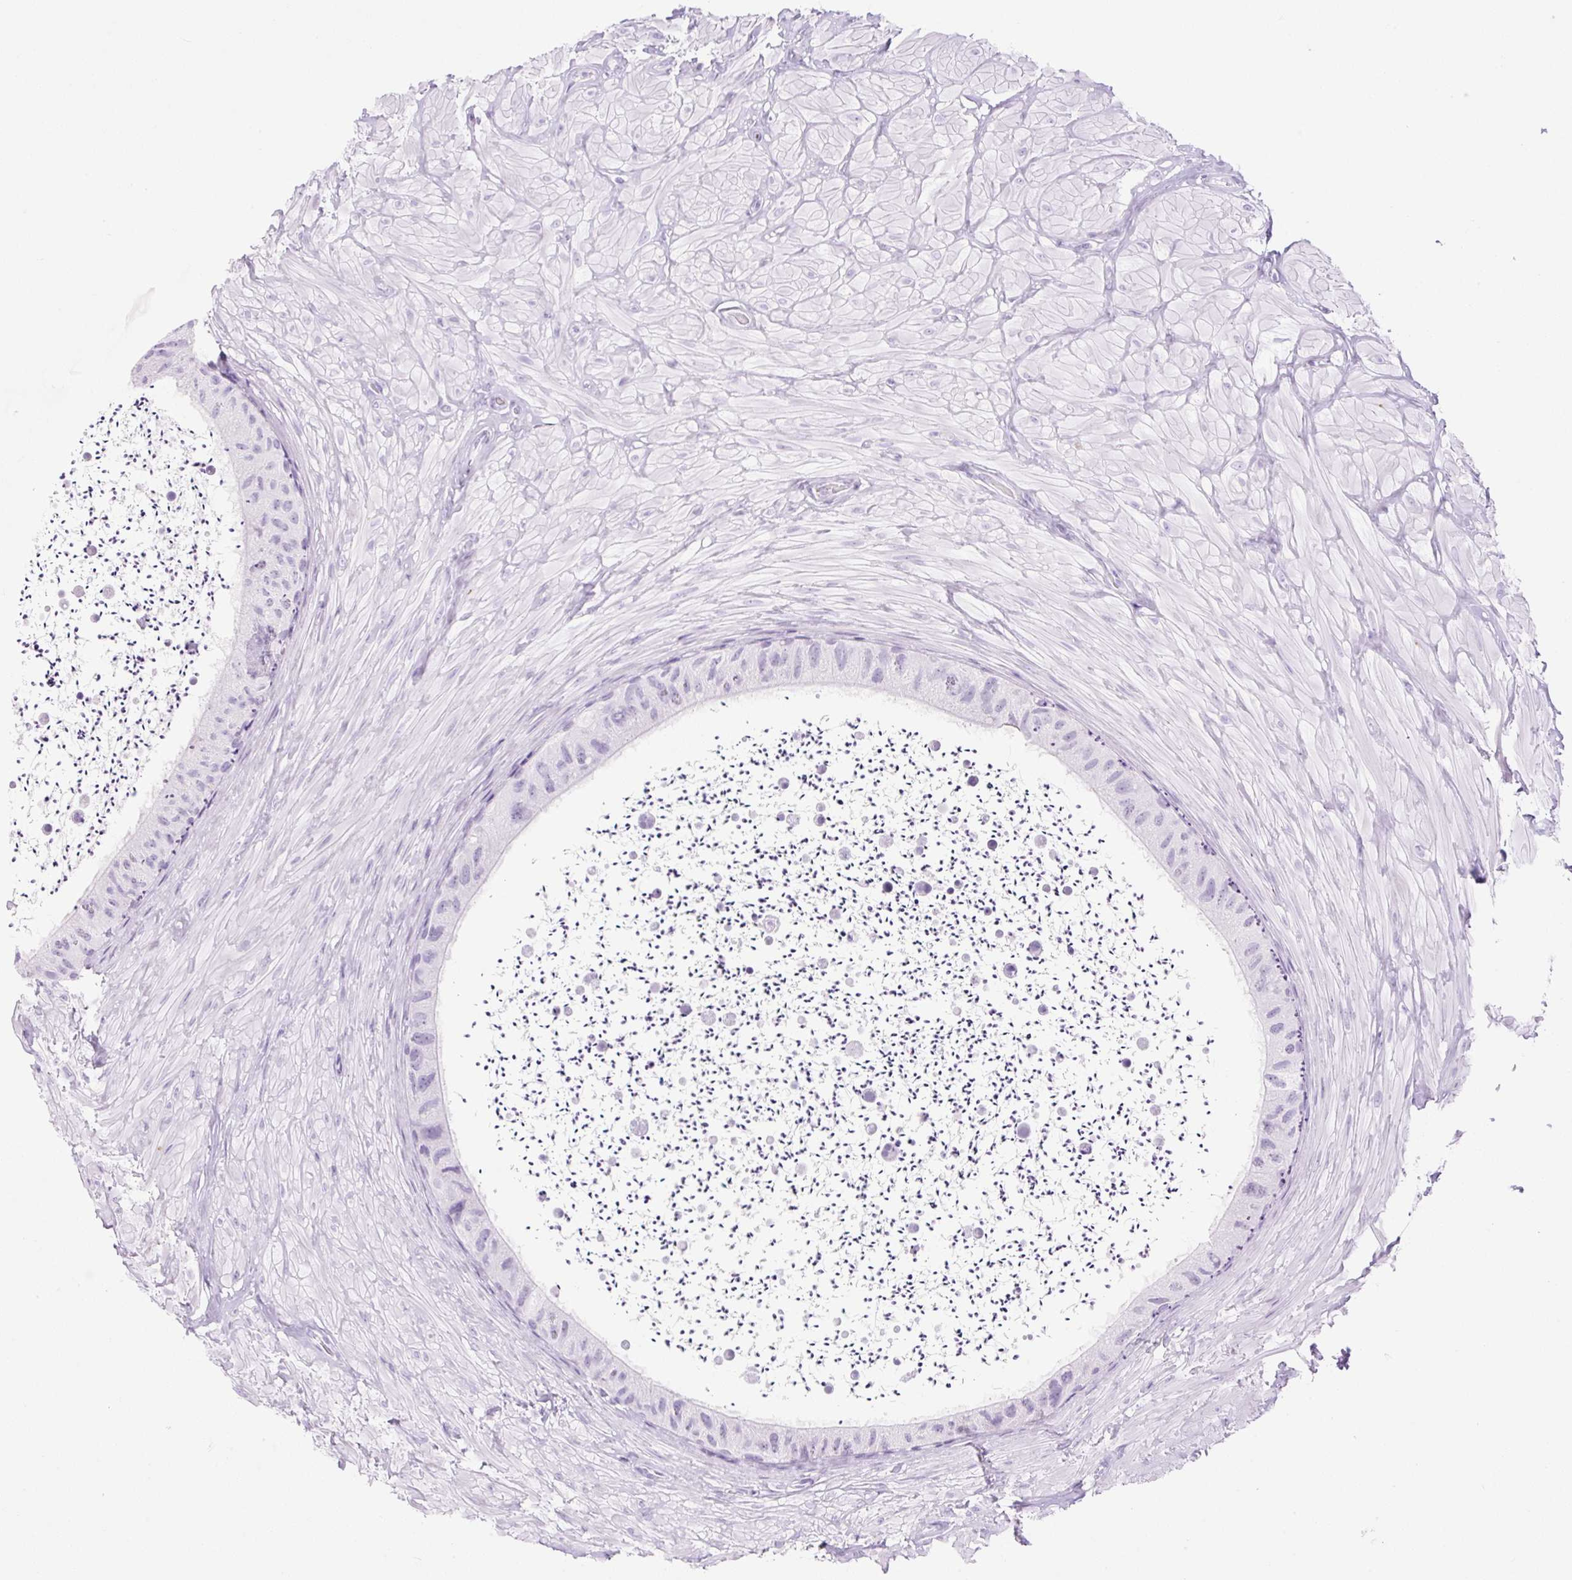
{"staining": {"intensity": "negative", "quantity": "none", "location": "none"}, "tissue": "epididymis", "cell_type": "Glandular cells", "image_type": "normal", "snomed": [{"axis": "morphology", "description": "Normal tissue, NOS"}, {"axis": "topography", "description": "Epididymis"}, {"axis": "topography", "description": "Peripheral nerve tissue"}], "caption": "A photomicrograph of epididymis stained for a protein exhibits no brown staining in glandular cells. (Brightfield microscopy of DAB (3,3'-diaminobenzidine) immunohistochemistry (IHC) at high magnification).", "gene": "SPRR4", "patient": {"sex": "male", "age": 32}}